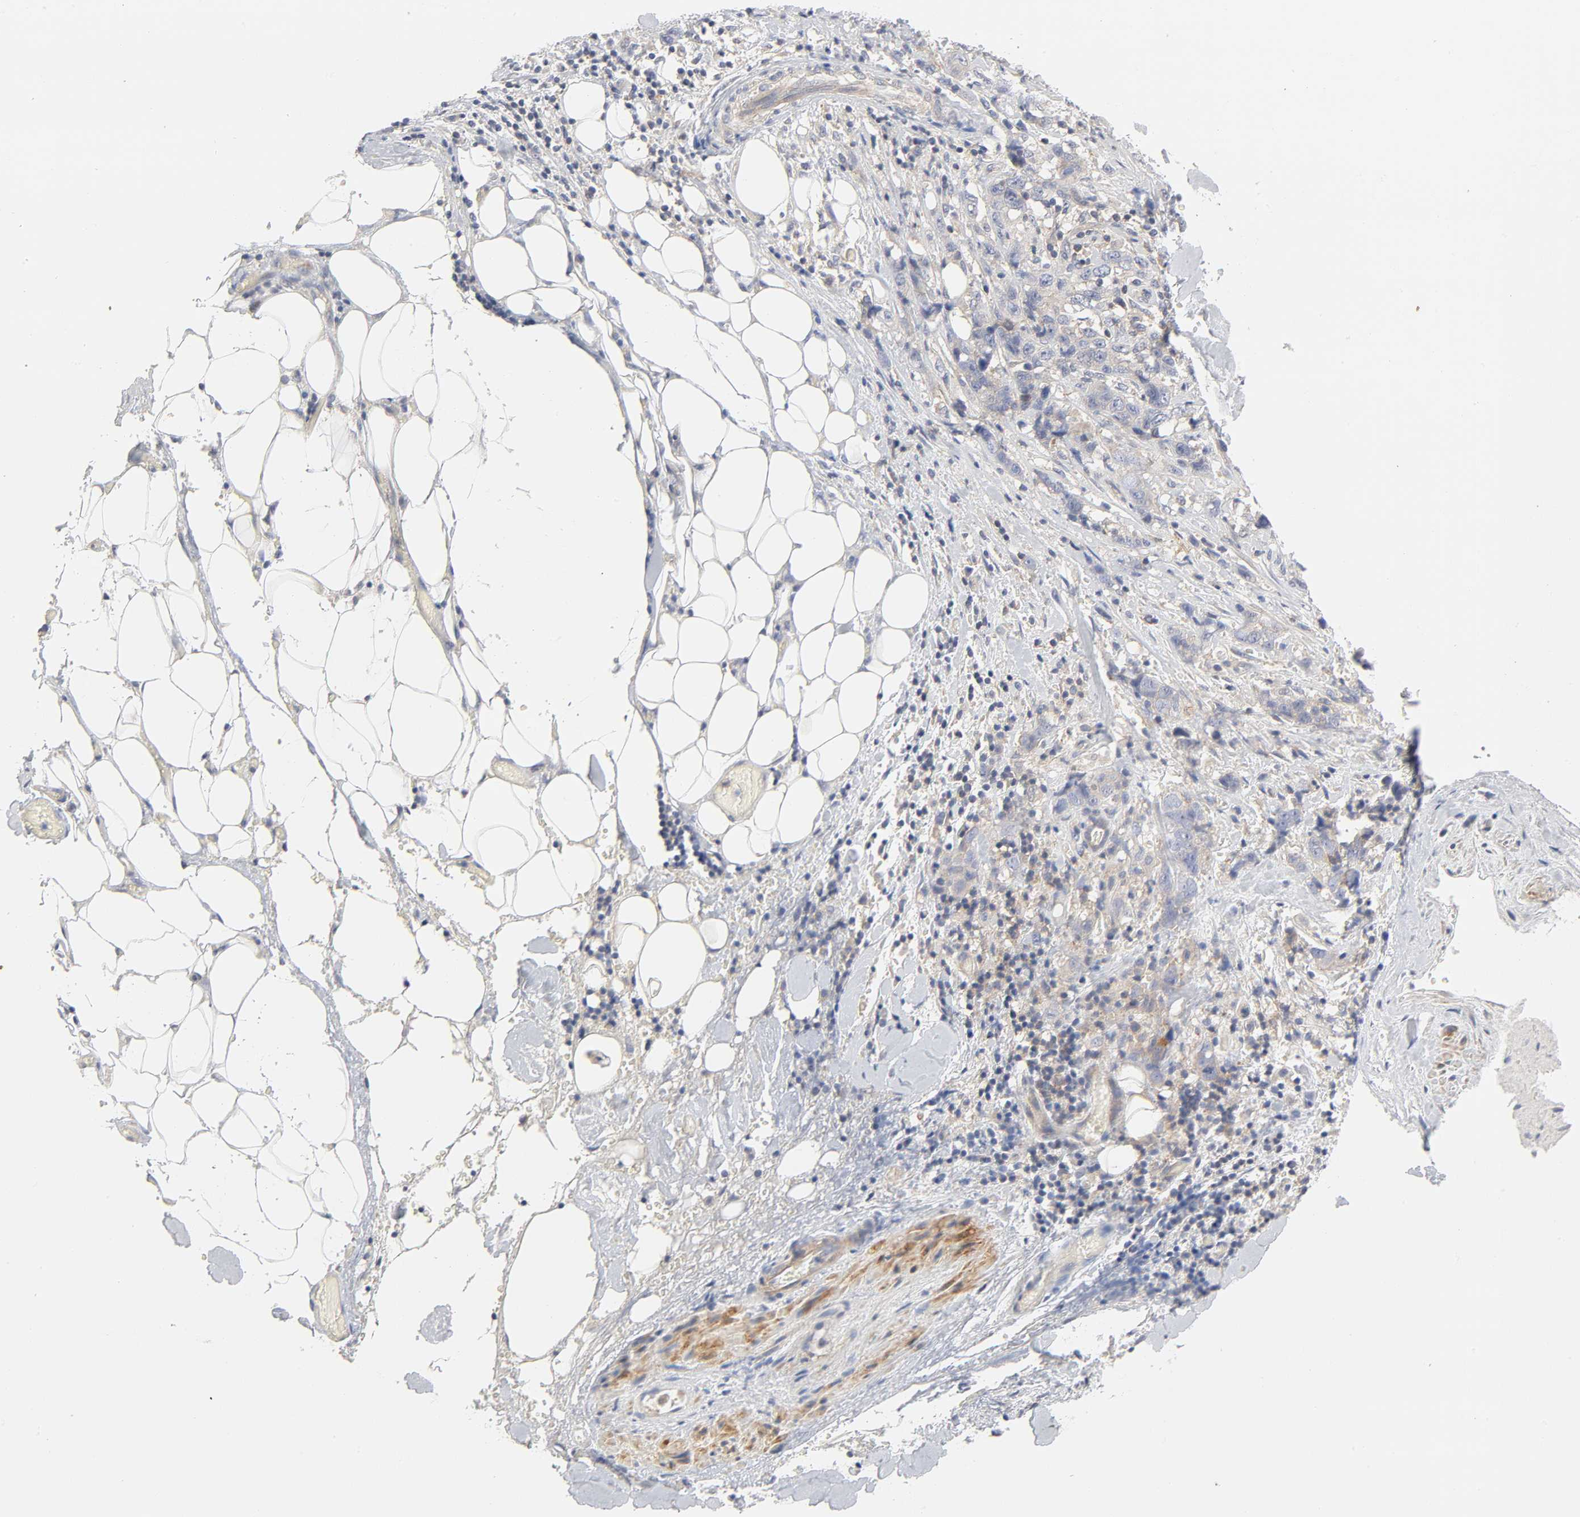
{"staining": {"intensity": "weak", "quantity": ">75%", "location": "cytoplasmic/membranous"}, "tissue": "stomach cancer", "cell_type": "Tumor cells", "image_type": "cancer", "snomed": [{"axis": "morphology", "description": "Adenocarcinoma, NOS"}, {"axis": "topography", "description": "Stomach"}], "caption": "The micrograph shows a brown stain indicating the presence of a protein in the cytoplasmic/membranous of tumor cells in adenocarcinoma (stomach).", "gene": "ROCK1", "patient": {"sex": "male", "age": 48}}